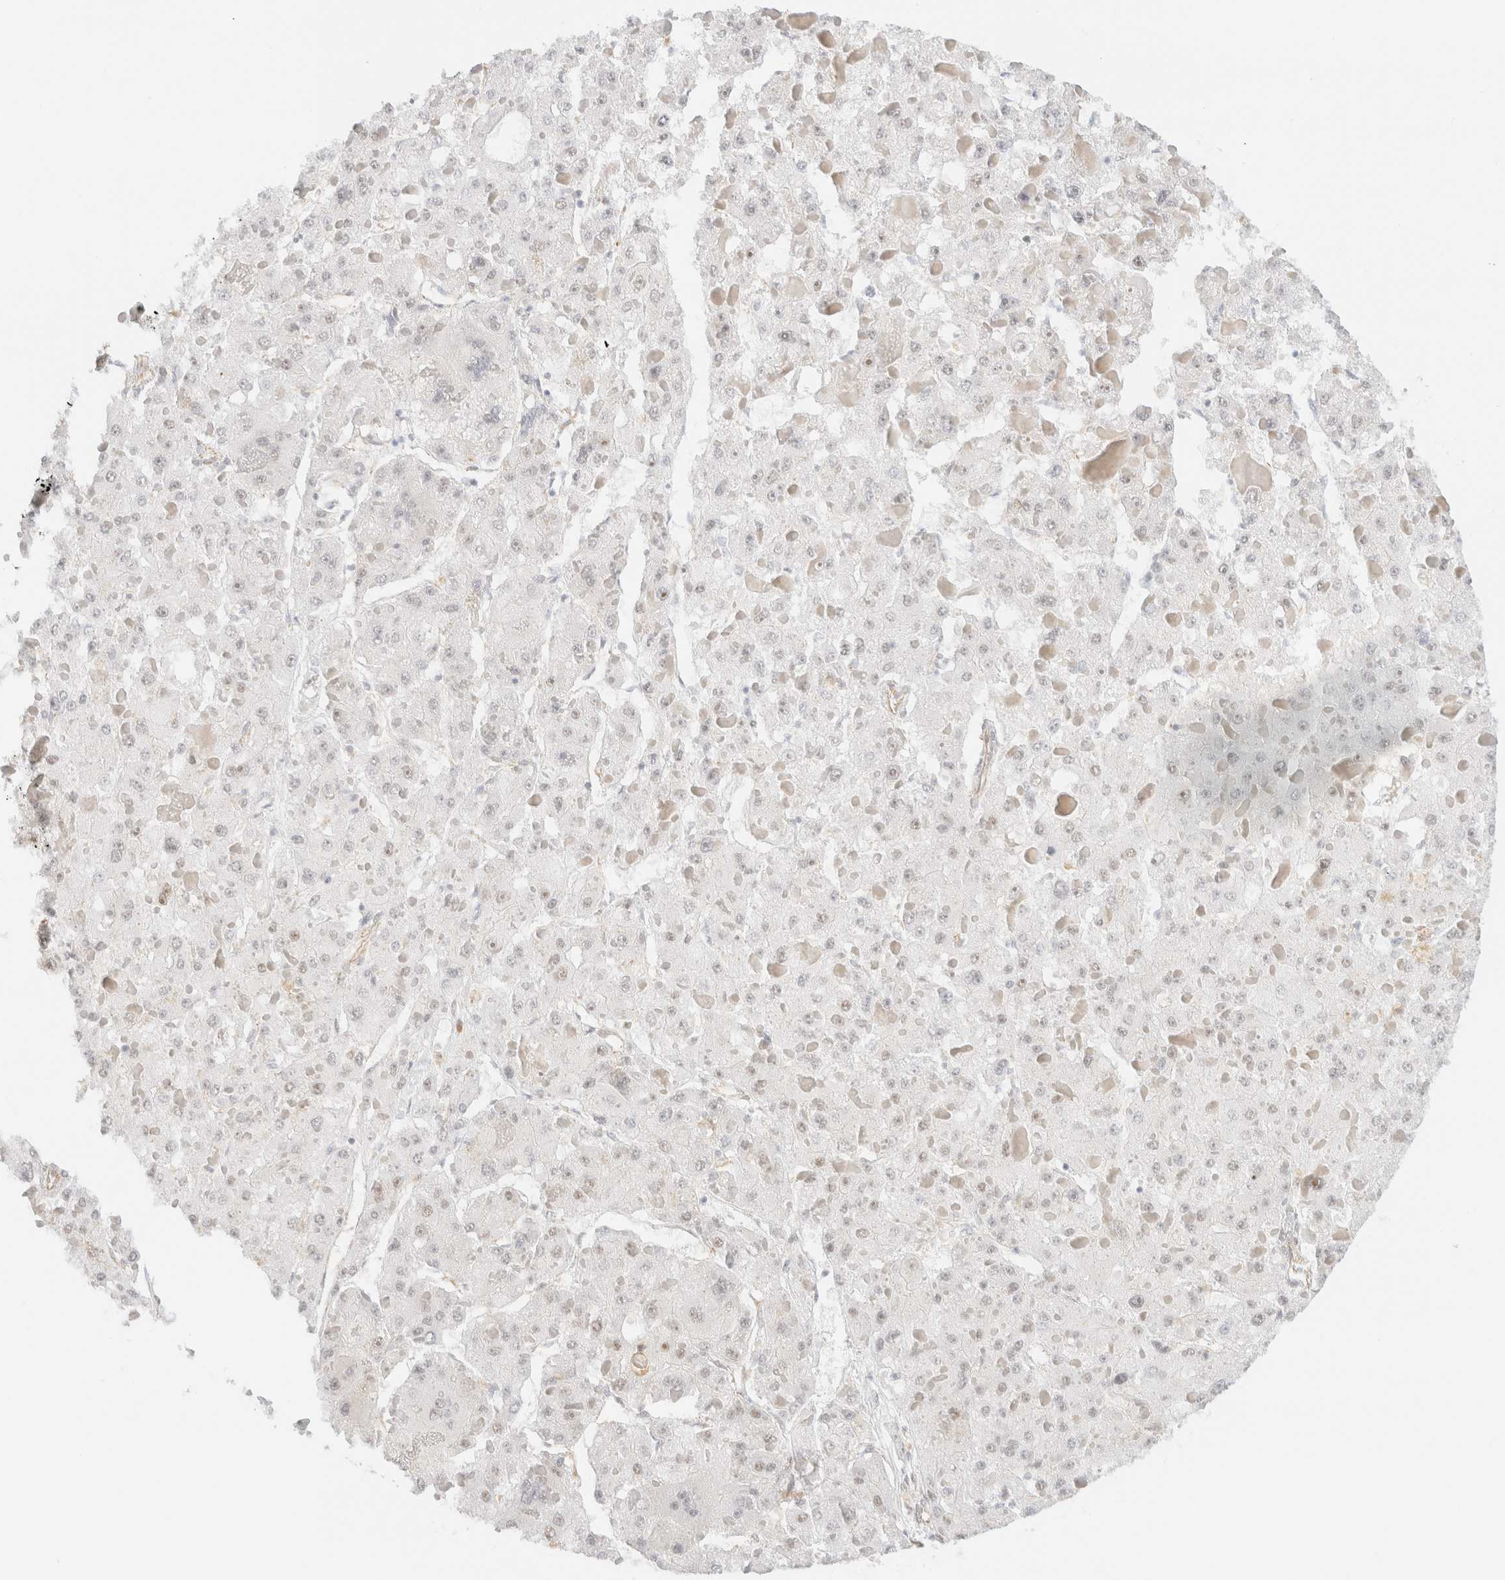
{"staining": {"intensity": "negative", "quantity": "none", "location": "none"}, "tissue": "liver cancer", "cell_type": "Tumor cells", "image_type": "cancer", "snomed": [{"axis": "morphology", "description": "Carcinoma, Hepatocellular, NOS"}, {"axis": "topography", "description": "Liver"}], "caption": "An immunohistochemistry image of liver cancer (hepatocellular carcinoma) is shown. There is no staining in tumor cells of liver cancer (hepatocellular carcinoma).", "gene": "ARID5A", "patient": {"sex": "female", "age": 73}}